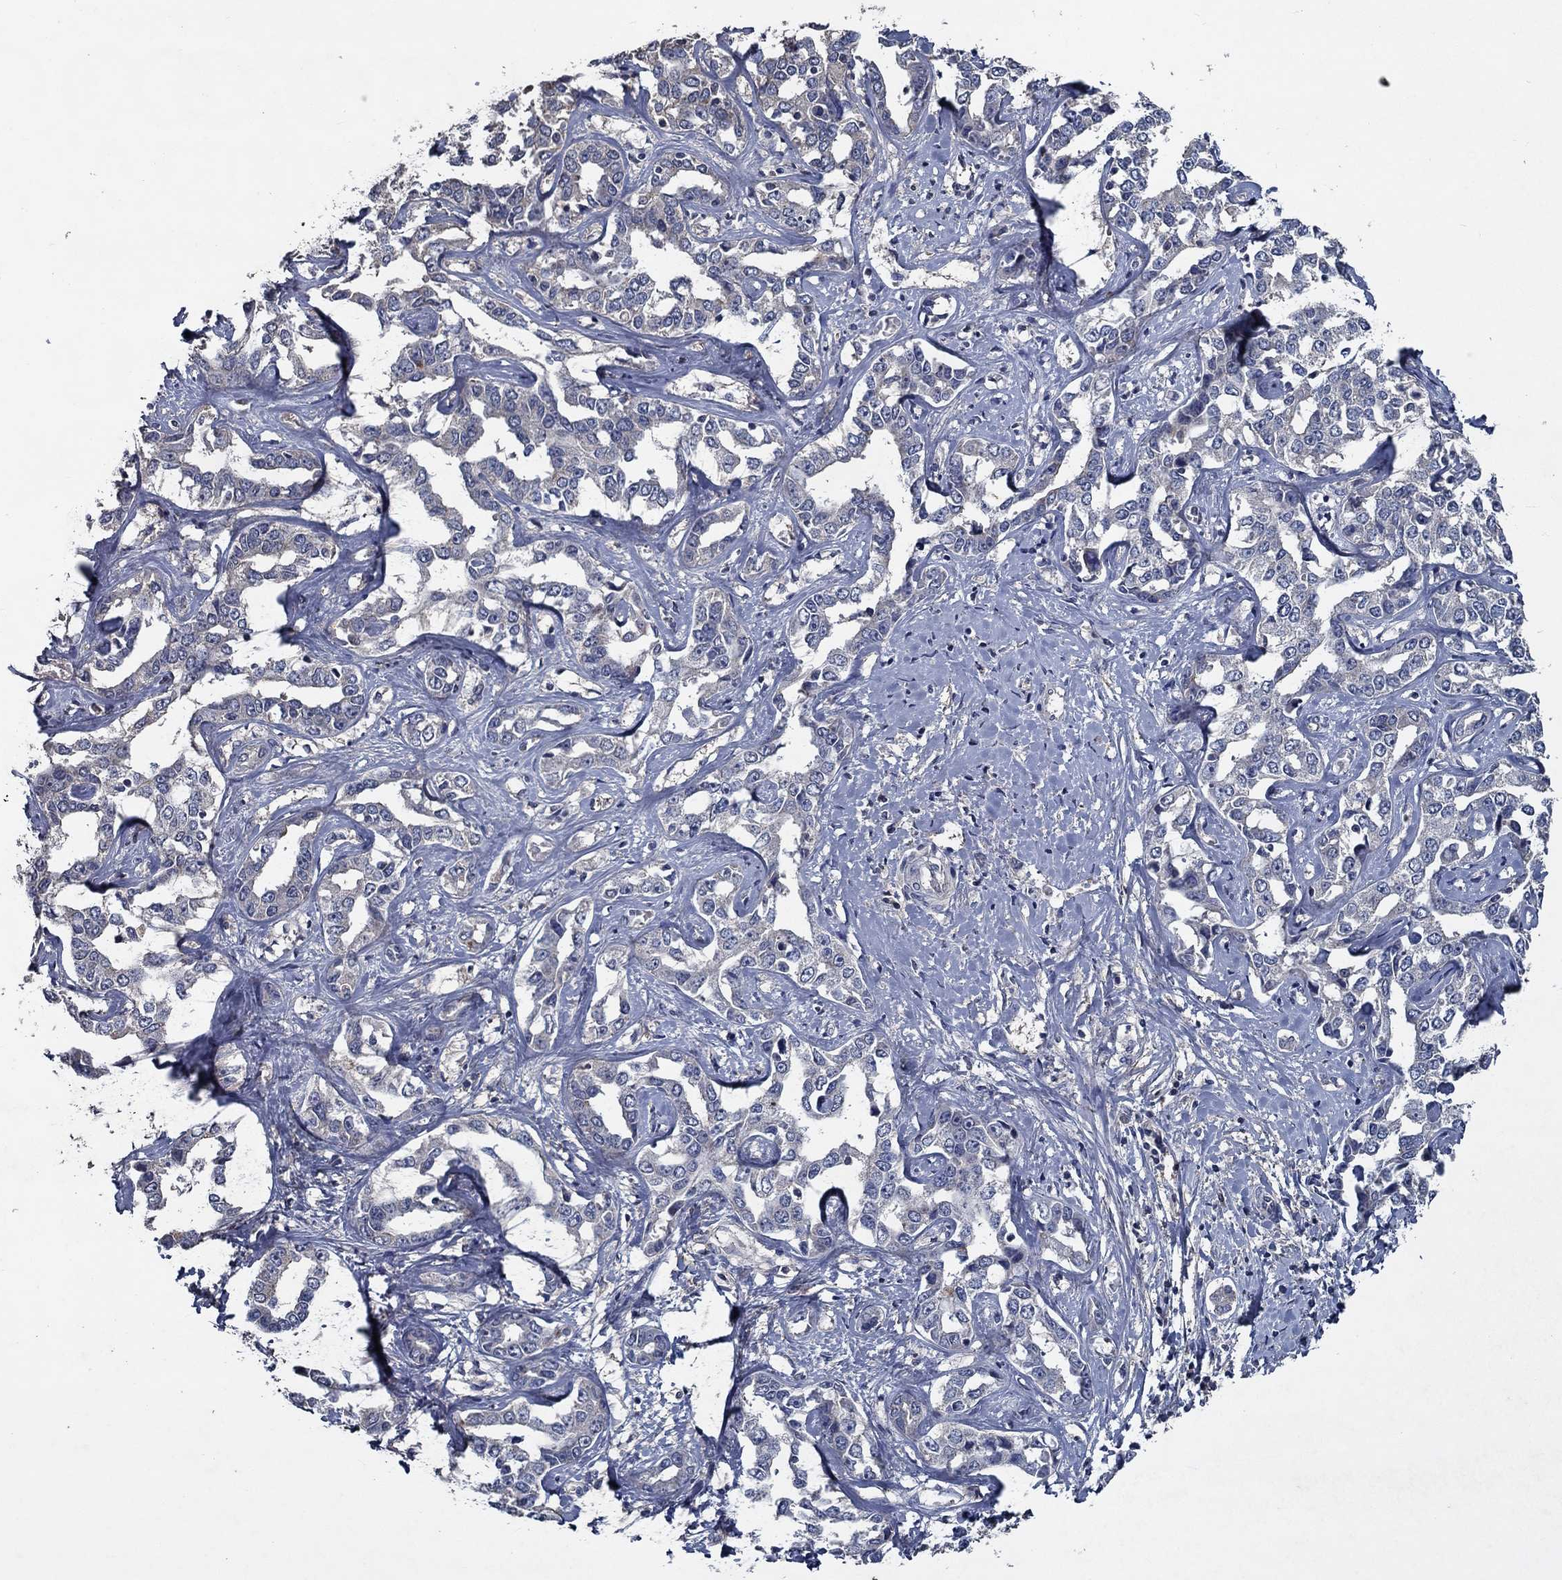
{"staining": {"intensity": "negative", "quantity": "none", "location": "none"}, "tissue": "liver cancer", "cell_type": "Tumor cells", "image_type": "cancer", "snomed": [{"axis": "morphology", "description": "Cholangiocarcinoma"}, {"axis": "topography", "description": "Liver"}], "caption": "Immunohistochemical staining of human liver cancer displays no significant staining in tumor cells.", "gene": "SLC44A1", "patient": {"sex": "male", "age": 59}}